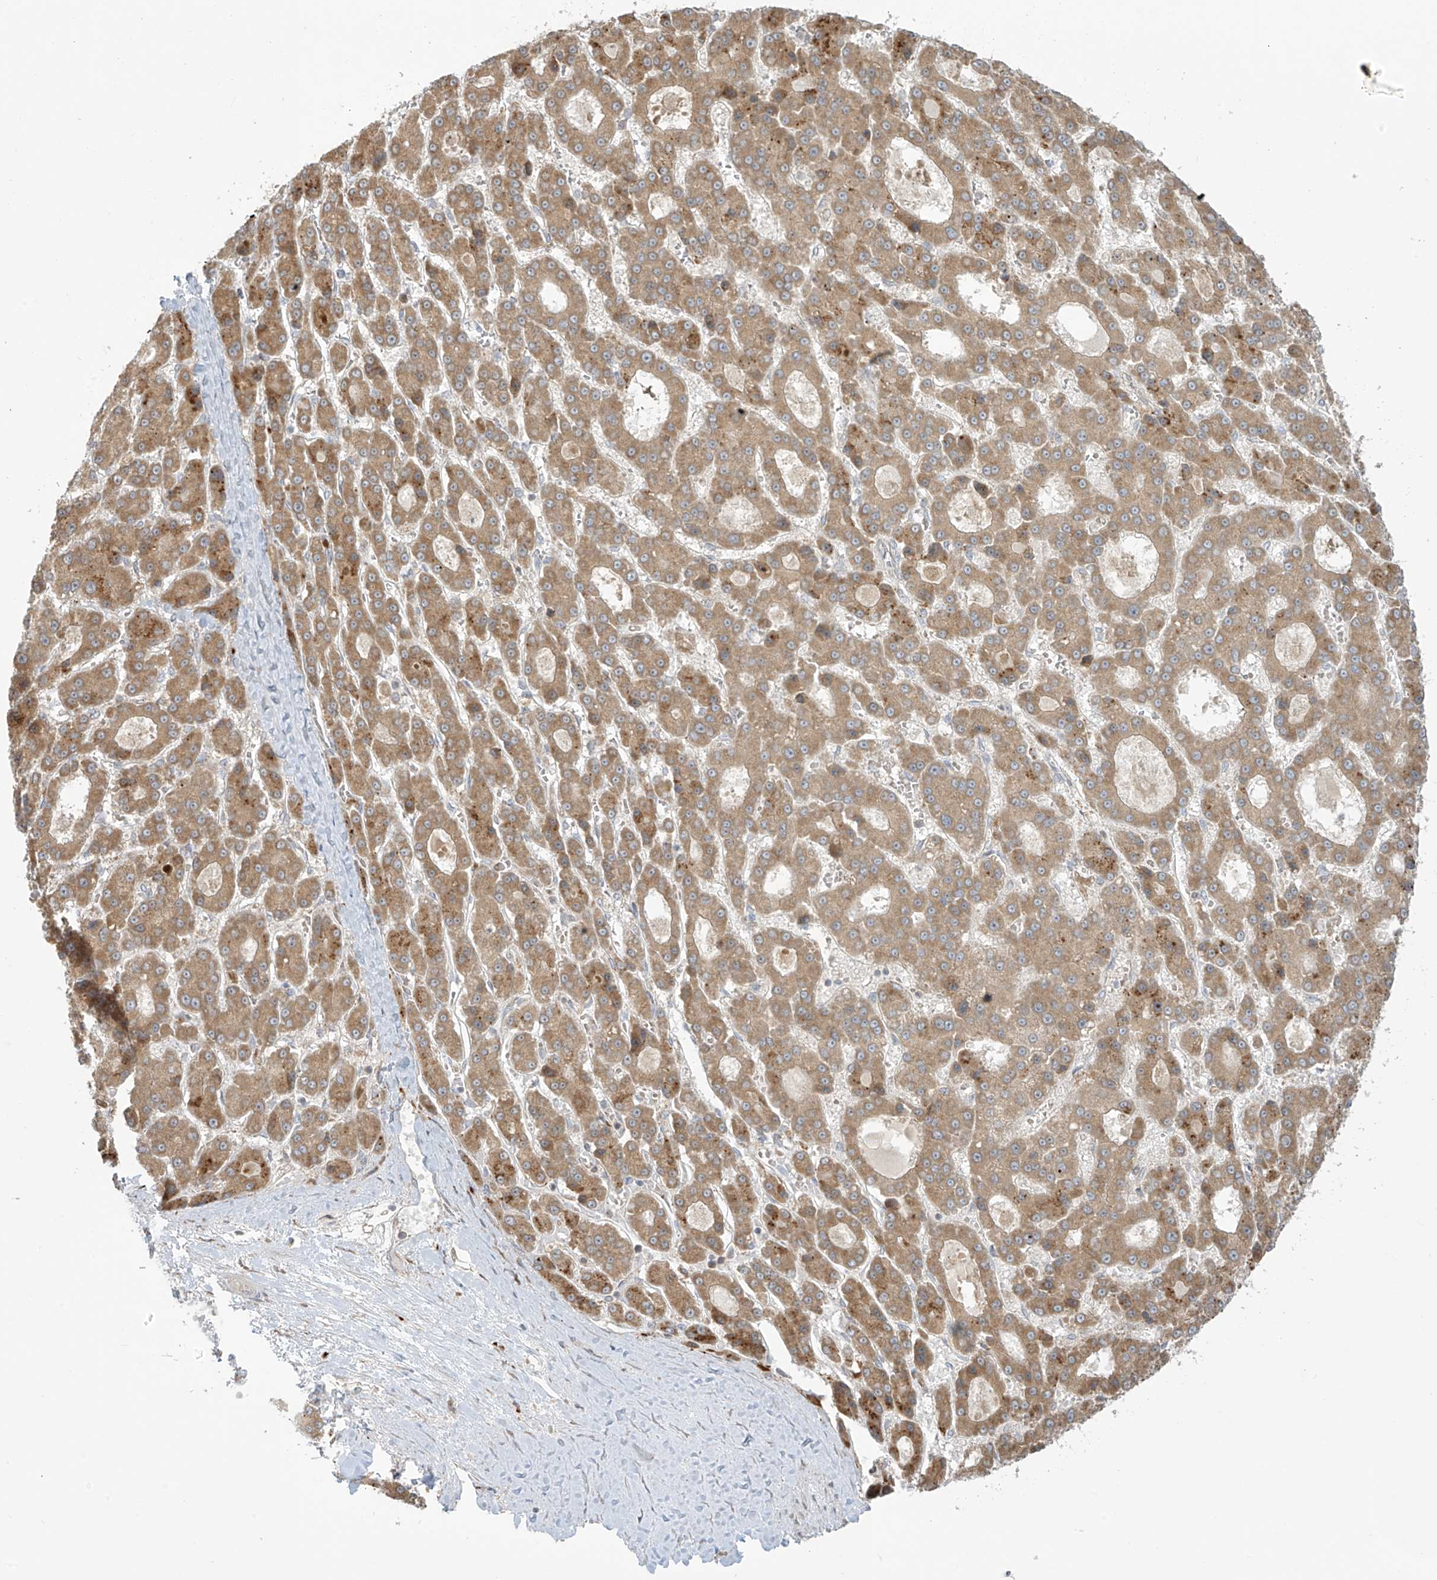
{"staining": {"intensity": "moderate", "quantity": ">75%", "location": "cytoplasmic/membranous"}, "tissue": "liver cancer", "cell_type": "Tumor cells", "image_type": "cancer", "snomed": [{"axis": "morphology", "description": "Carcinoma, Hepatocellular, NOS"}, {"axis": "topography", "description": "Liver"}], "caption": "A brown stain shows moderate cytoplasmic/membranous expression of a protein in liver cancer tumor cells. (DAB IHC, brown staining for protein, blue staining for nuclei).", "gene": "PPAT", "patient": {"sex": "male", "age": 70}}